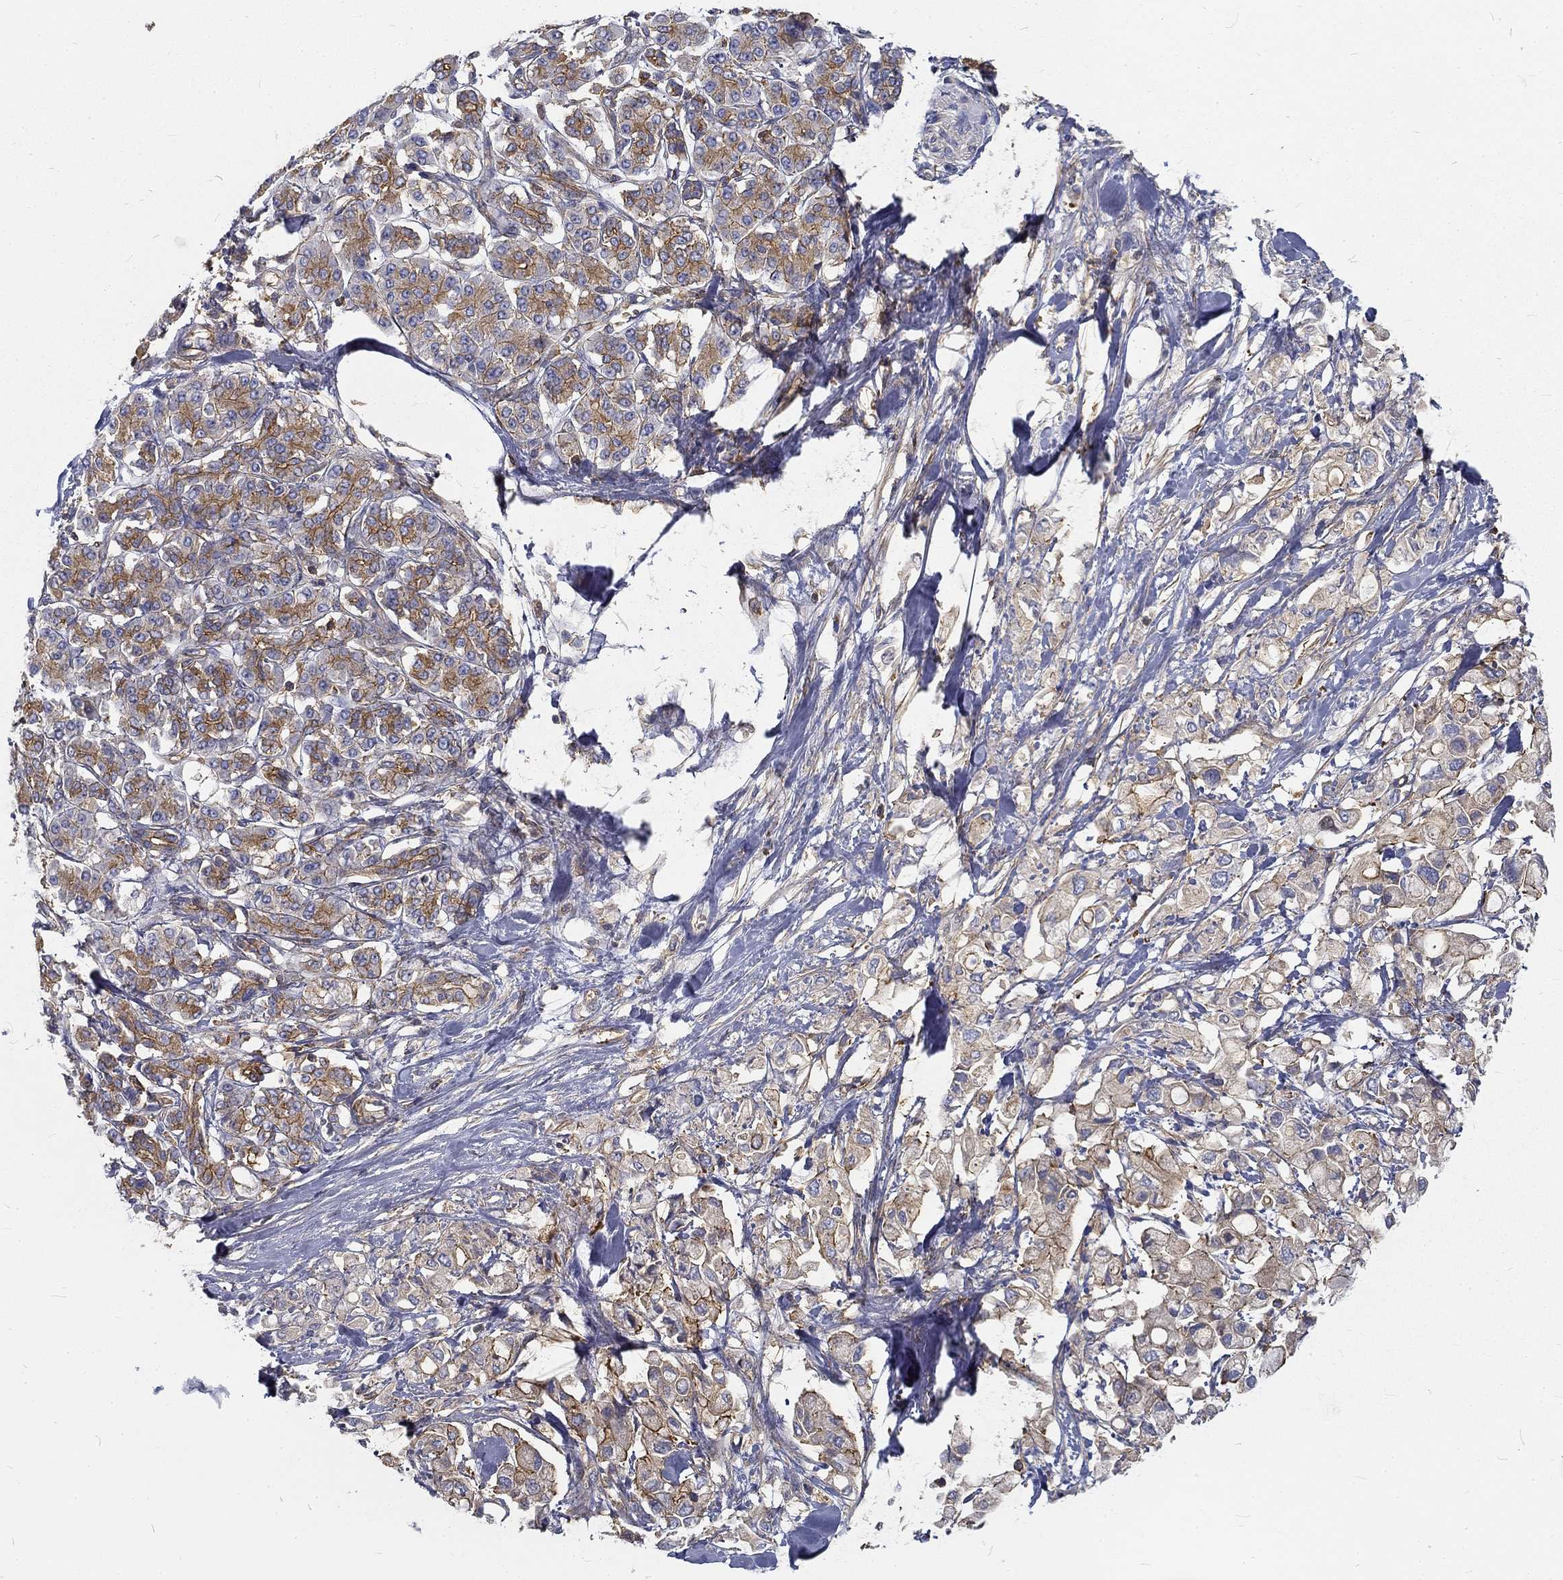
{"staining": {"intensity": "moderate", "quantity": "<25%", "location": "cytoplasmic/membranous"}, "tissue": "pancreatic cancer", "cell_type": "Tumor cells", "image_type": "cancer", "snomed": [{"axis": "morphology", "description": "Adenocarcinoma, NOS"}, {"axis": "topography", "description": "Pancreas"}], "caption": "Moderate cytoplasmic/membranous expression is seen in approximately <25% of tumor cells in adenocarcinoma (pancreatic). (DAB = brown stain, brightfield microscopy at high magnification).", "gene": "MTMR11", "patient": {"sex": "female", "age": 56}}